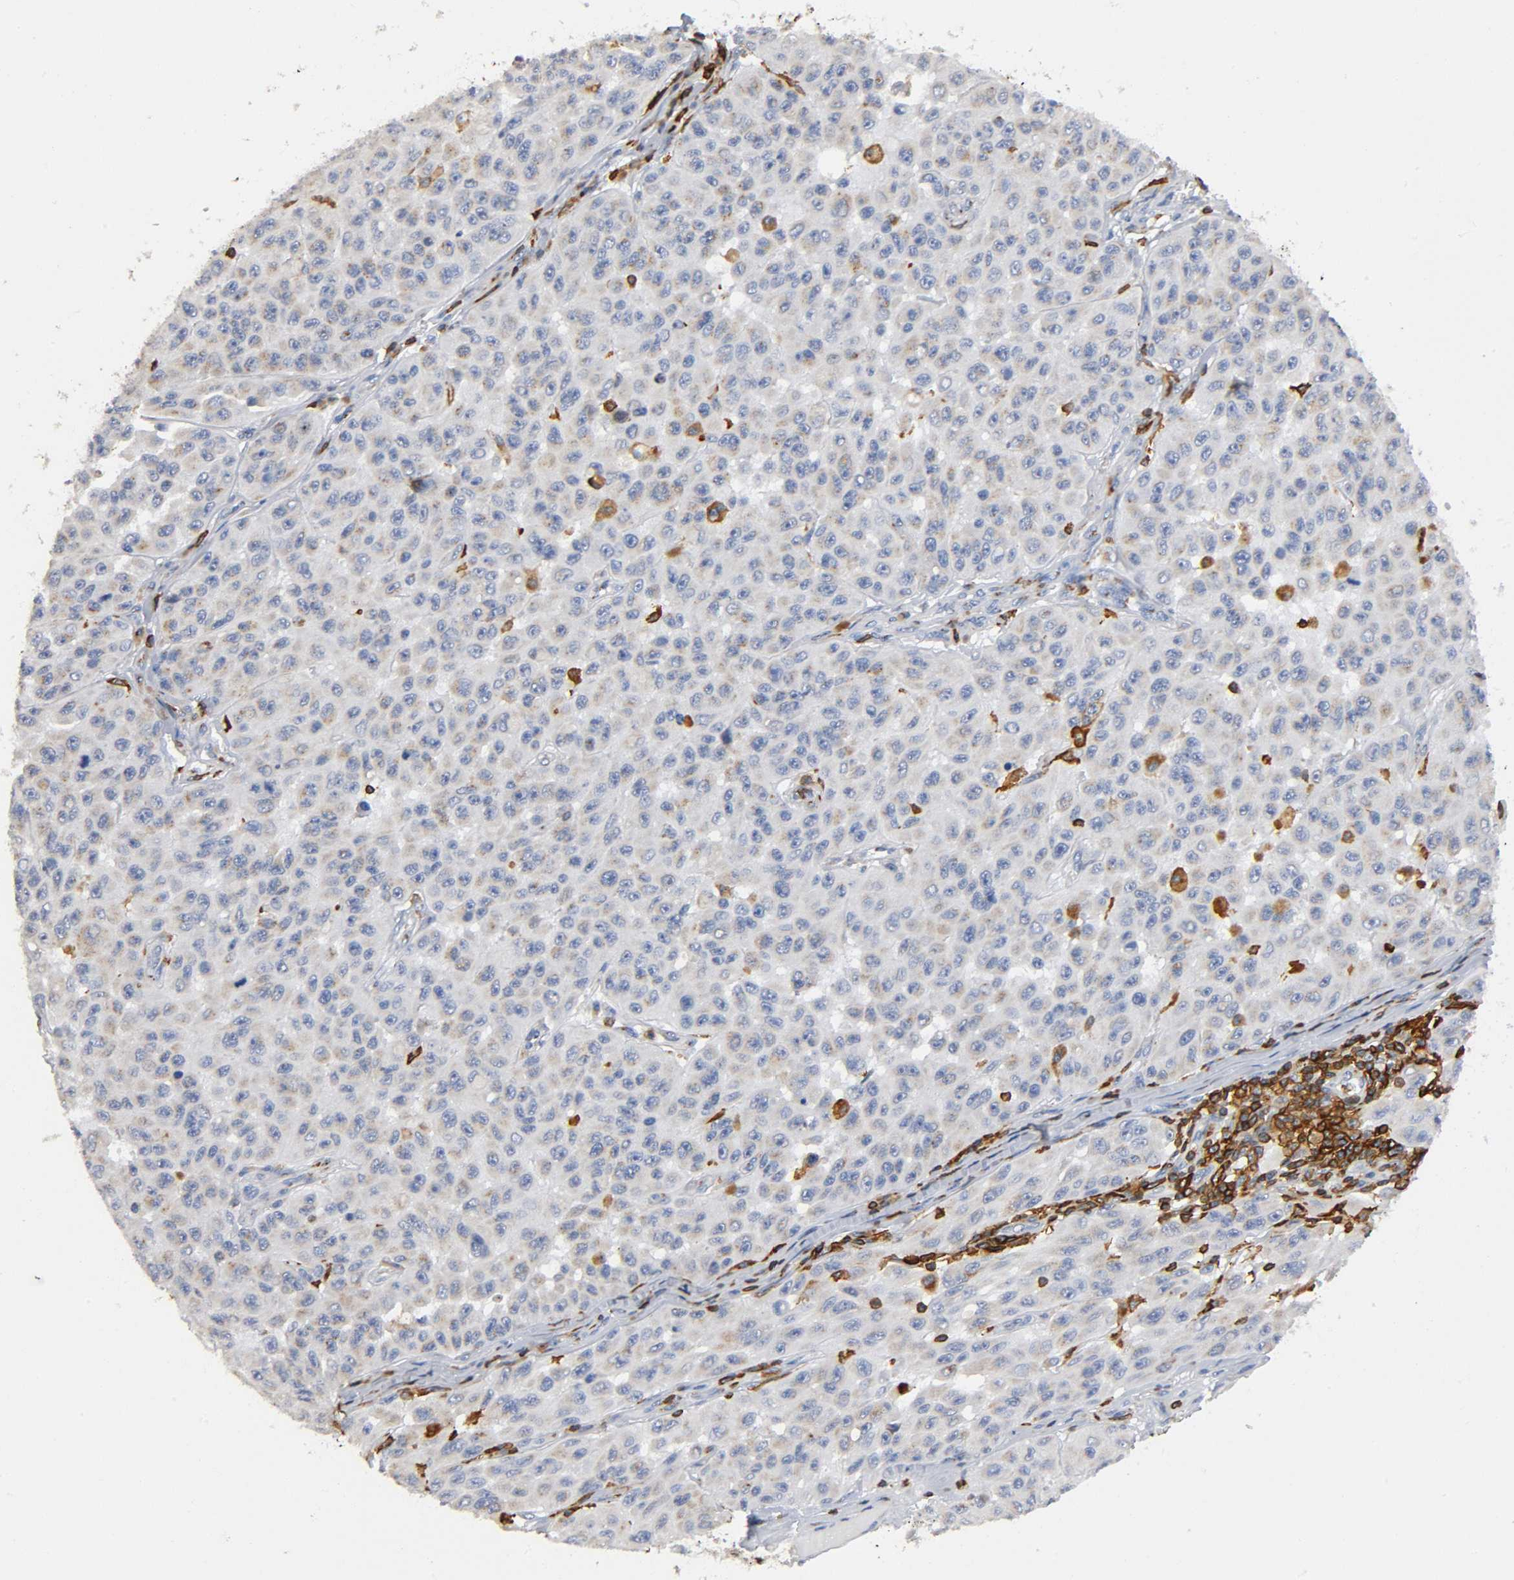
{"staining": {"intensity": "moderate", "quantity": "25%-75%", "location": "cytoplasmic/membranous"}, "tissue": "melanoma", "cell_type": "Tumor cells", "image_type": "cancer", "snomed": [{"axis": "morphology", "description": "Malignant melanoma, NOS"}, {"axis": "topography", "description": "Skin"}], "caption": "A high-resolution image shows IHC staining of melanoma, which displays moderate cytoplasmic/membranous staining in approximately 25%-75% of tumor cells.", "gene": "CAPN10", "patient": {"sex": "male", "age": 30}}